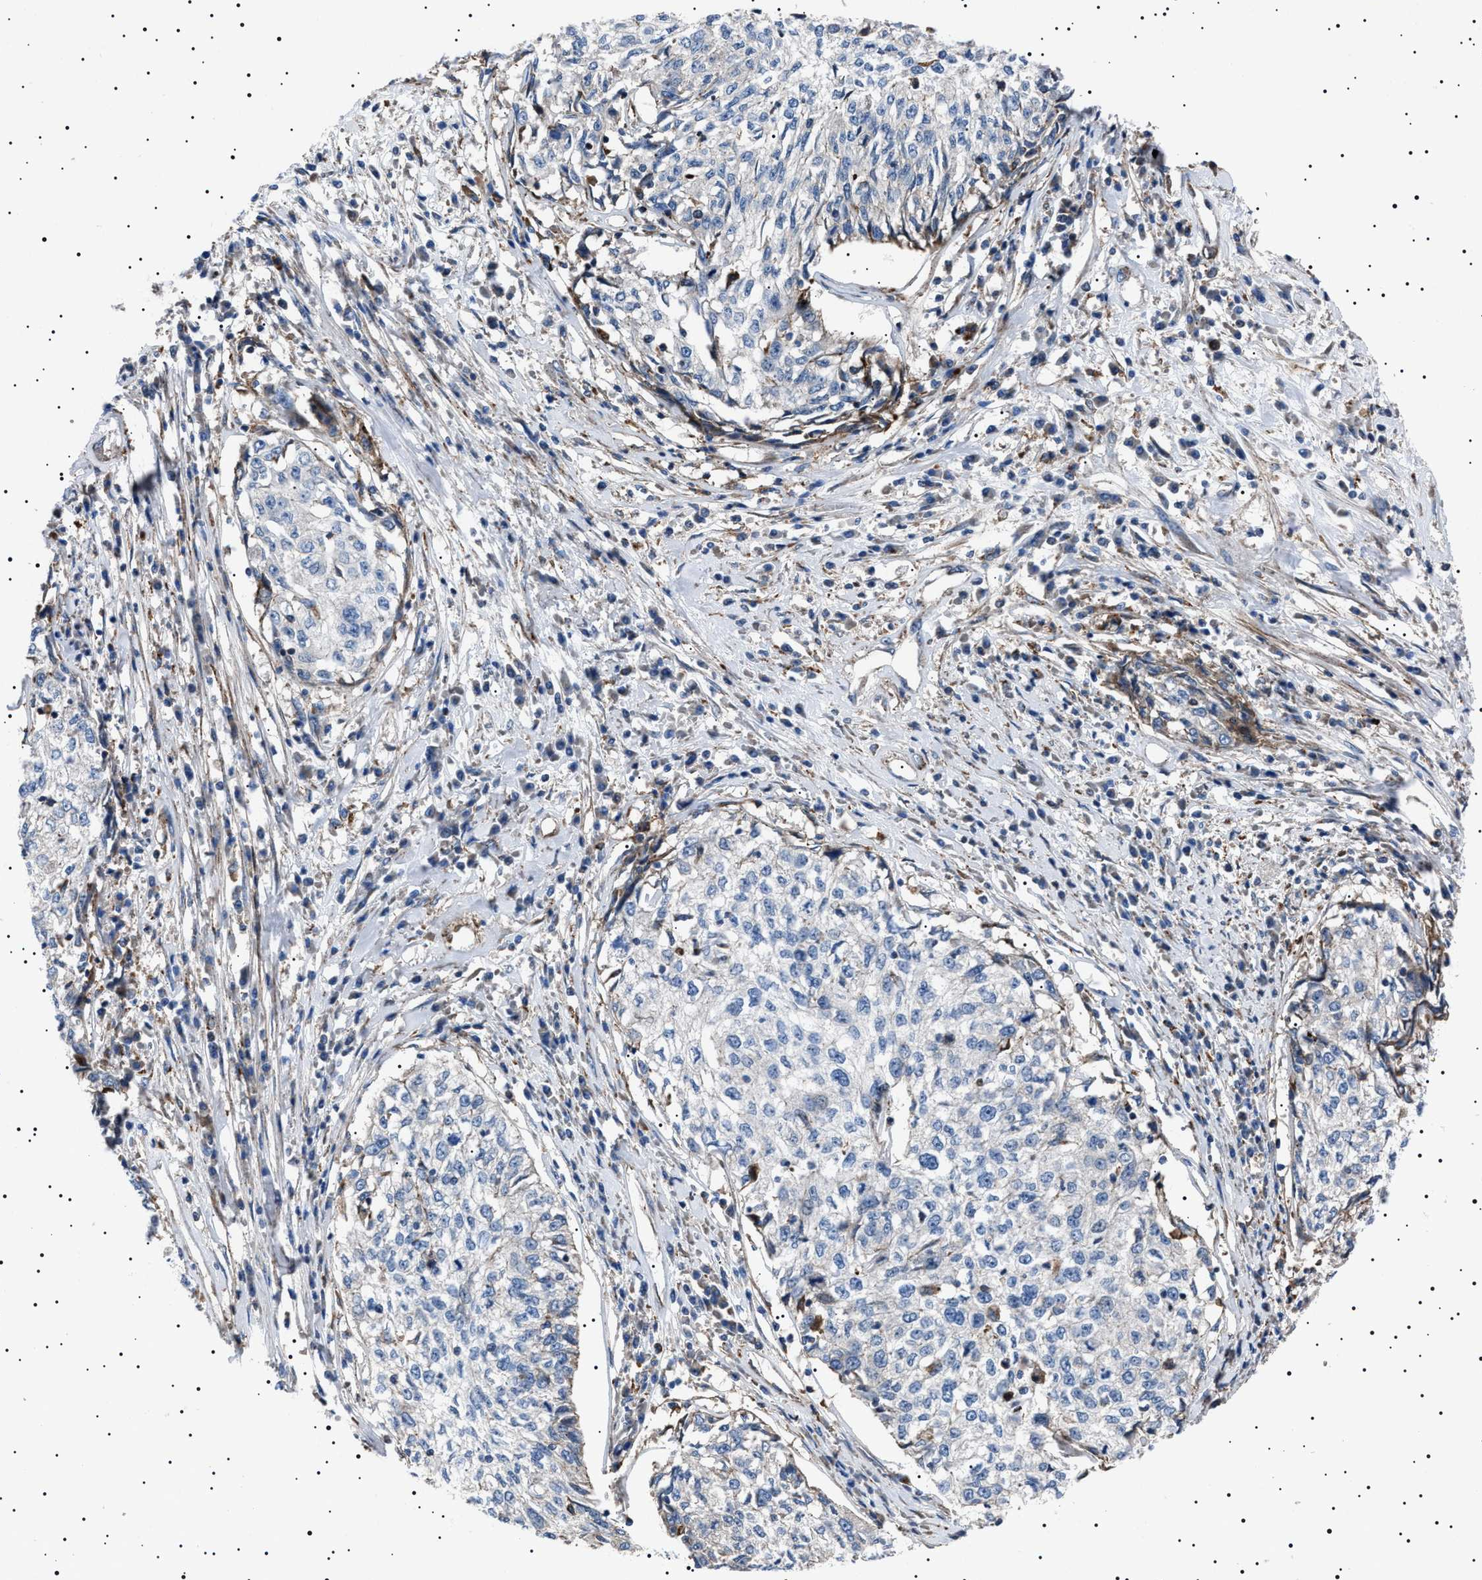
{"staining": {"intensity": "negative", "quantity": "none", "location": "none"}, "tissue": "cervical cancer", "cell_type": "Tumor cells", "image_type": "cancer", "snomed": [{"axis": "morphology", "description": "Squamous cell carcinoma, NOS"}, {"axis": "topography", "description": "Cervix"}], "caption": "This is a photomicrograph of immunohistochemistry (IHC) staining of cervical squamous cell carcinoma, which shows no expression in tumor cells. The staining was performed using DAB to visualize the protein expression in brown, while the nuclei were stained in blue with hematoxylin (Magnification: 20x).", "gene": "NEU1", "patient": {"sex": "female", "age": 57}}